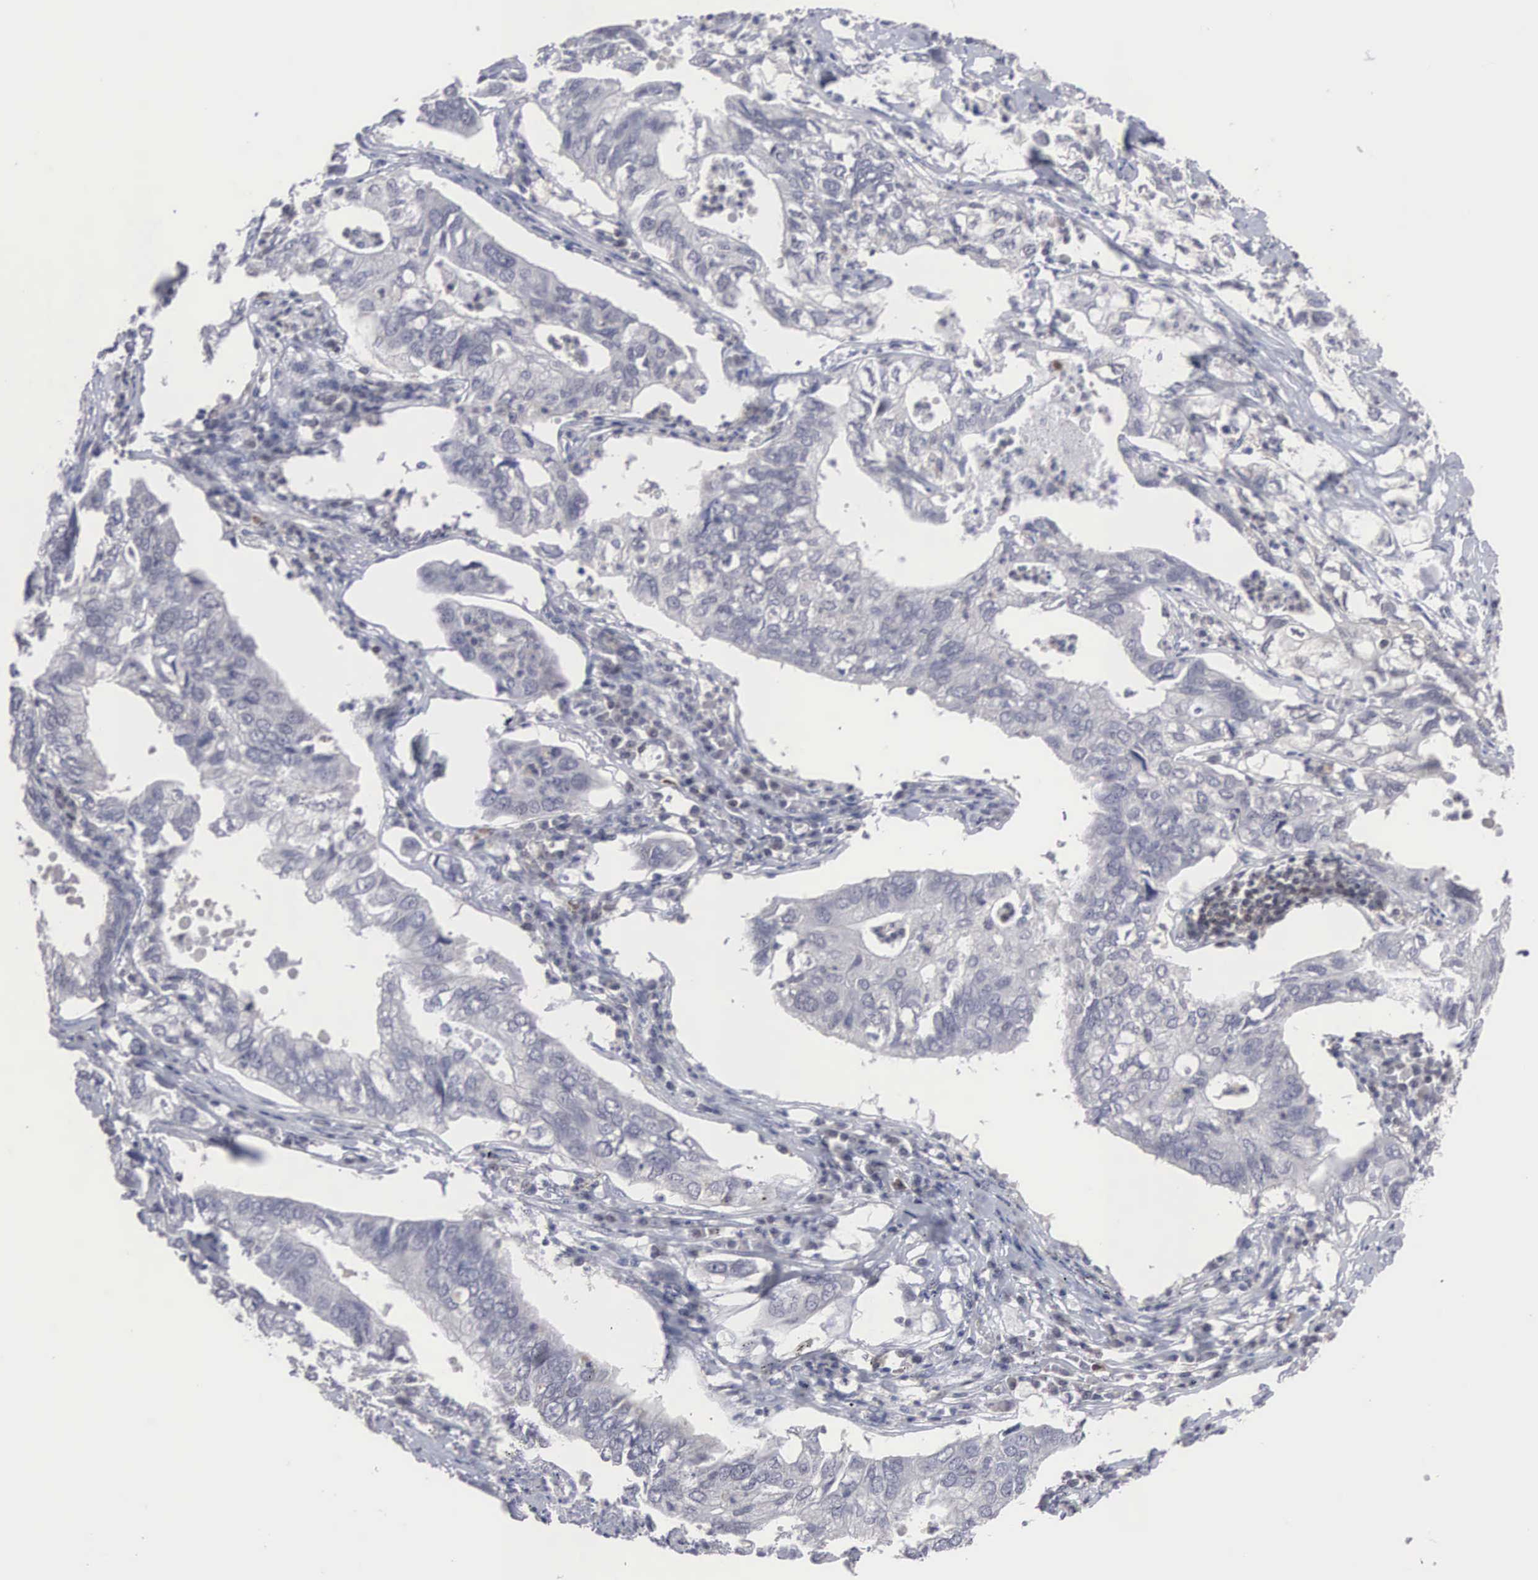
{"staining": {"intensity": "negative", "quantity": "none", "location": "none"}, "tissue": "lung cancer", "cell_type": "Tumor cells", "image_type": "cancer", "snomed": [{"axis": "morphology", "description": "Adenocarcinoma, NOS"}, {"axis": "topography", "description": "Lung"}], "caption": "This image is of lung cancer (adenocarcinoma) stained with immunohistochemistry to label a protein in brown with the nuclei are counter-stained blue. There is no expression in tumor cells. (DAB (3,3'-diaminobenzidine) immunohistochemistry (IHC), high magnification).", "gene": "ACOT4", "patient": {"sex": "male", "age": 48}}